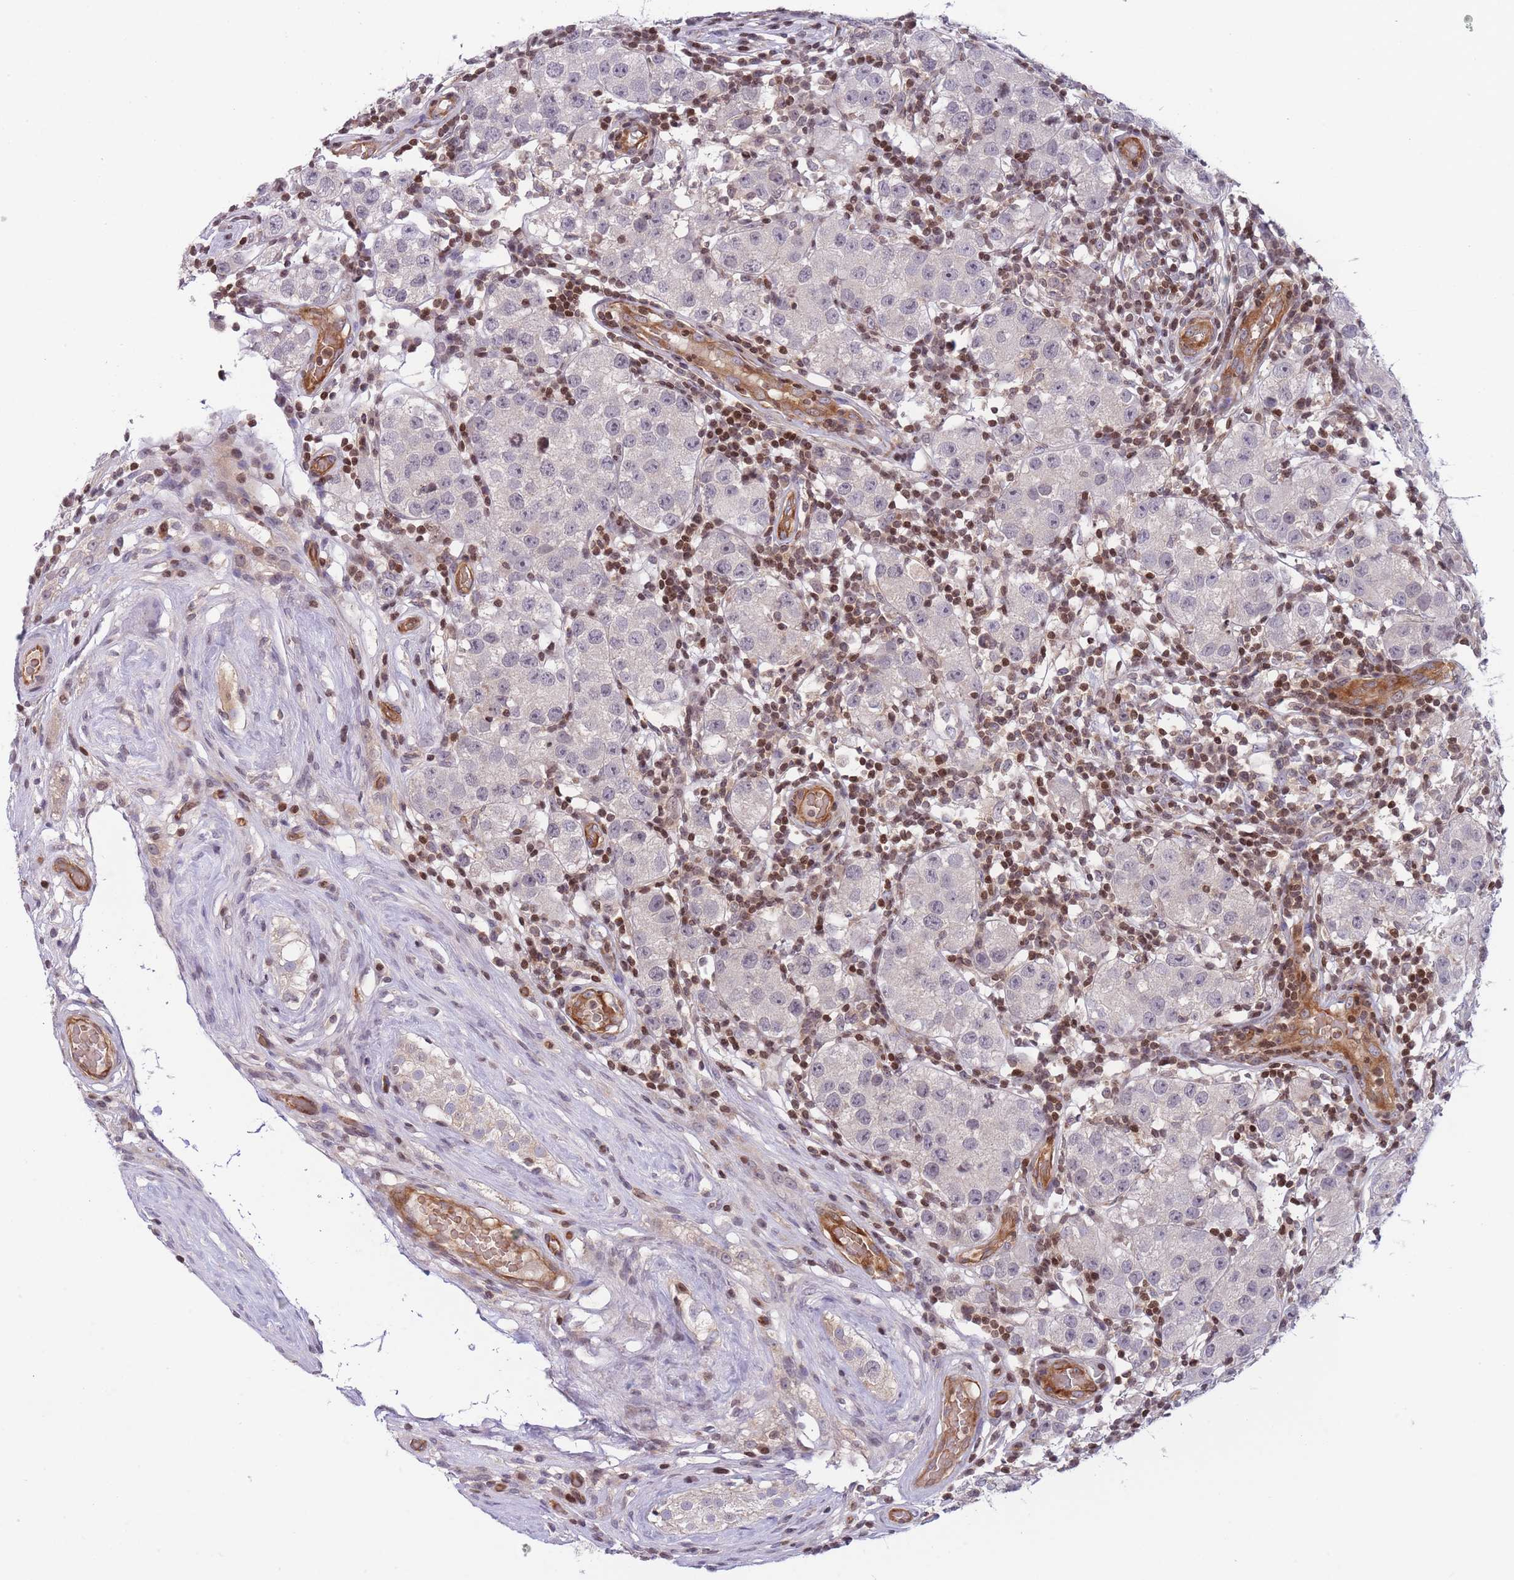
{"staining": {"intensity": "negative", "quantity": "none", "location": "none"}, "tissue": "testis cancer", "cell_type": "Tumor cells", "image_type": "cancer", "snomed": [{"axis": "morphology", "description": "Seminoma, NOS"}, {"axis": "topography", "description": "Testis"}], "caption": "High power microscopy histopathology image of an immunohistochemistry (IHC) histopathology image of testis seminoma, revealing no significant expression in tumor cells. Brightfield microscopy of immunohistochemistry stained with DAB (3,3'-diaminobenzidine) (brown) and hematoxylin (blue), captured at high magnification.", "gene": "SLC35F5", "patient": {"sex": "male", "age": 34}}